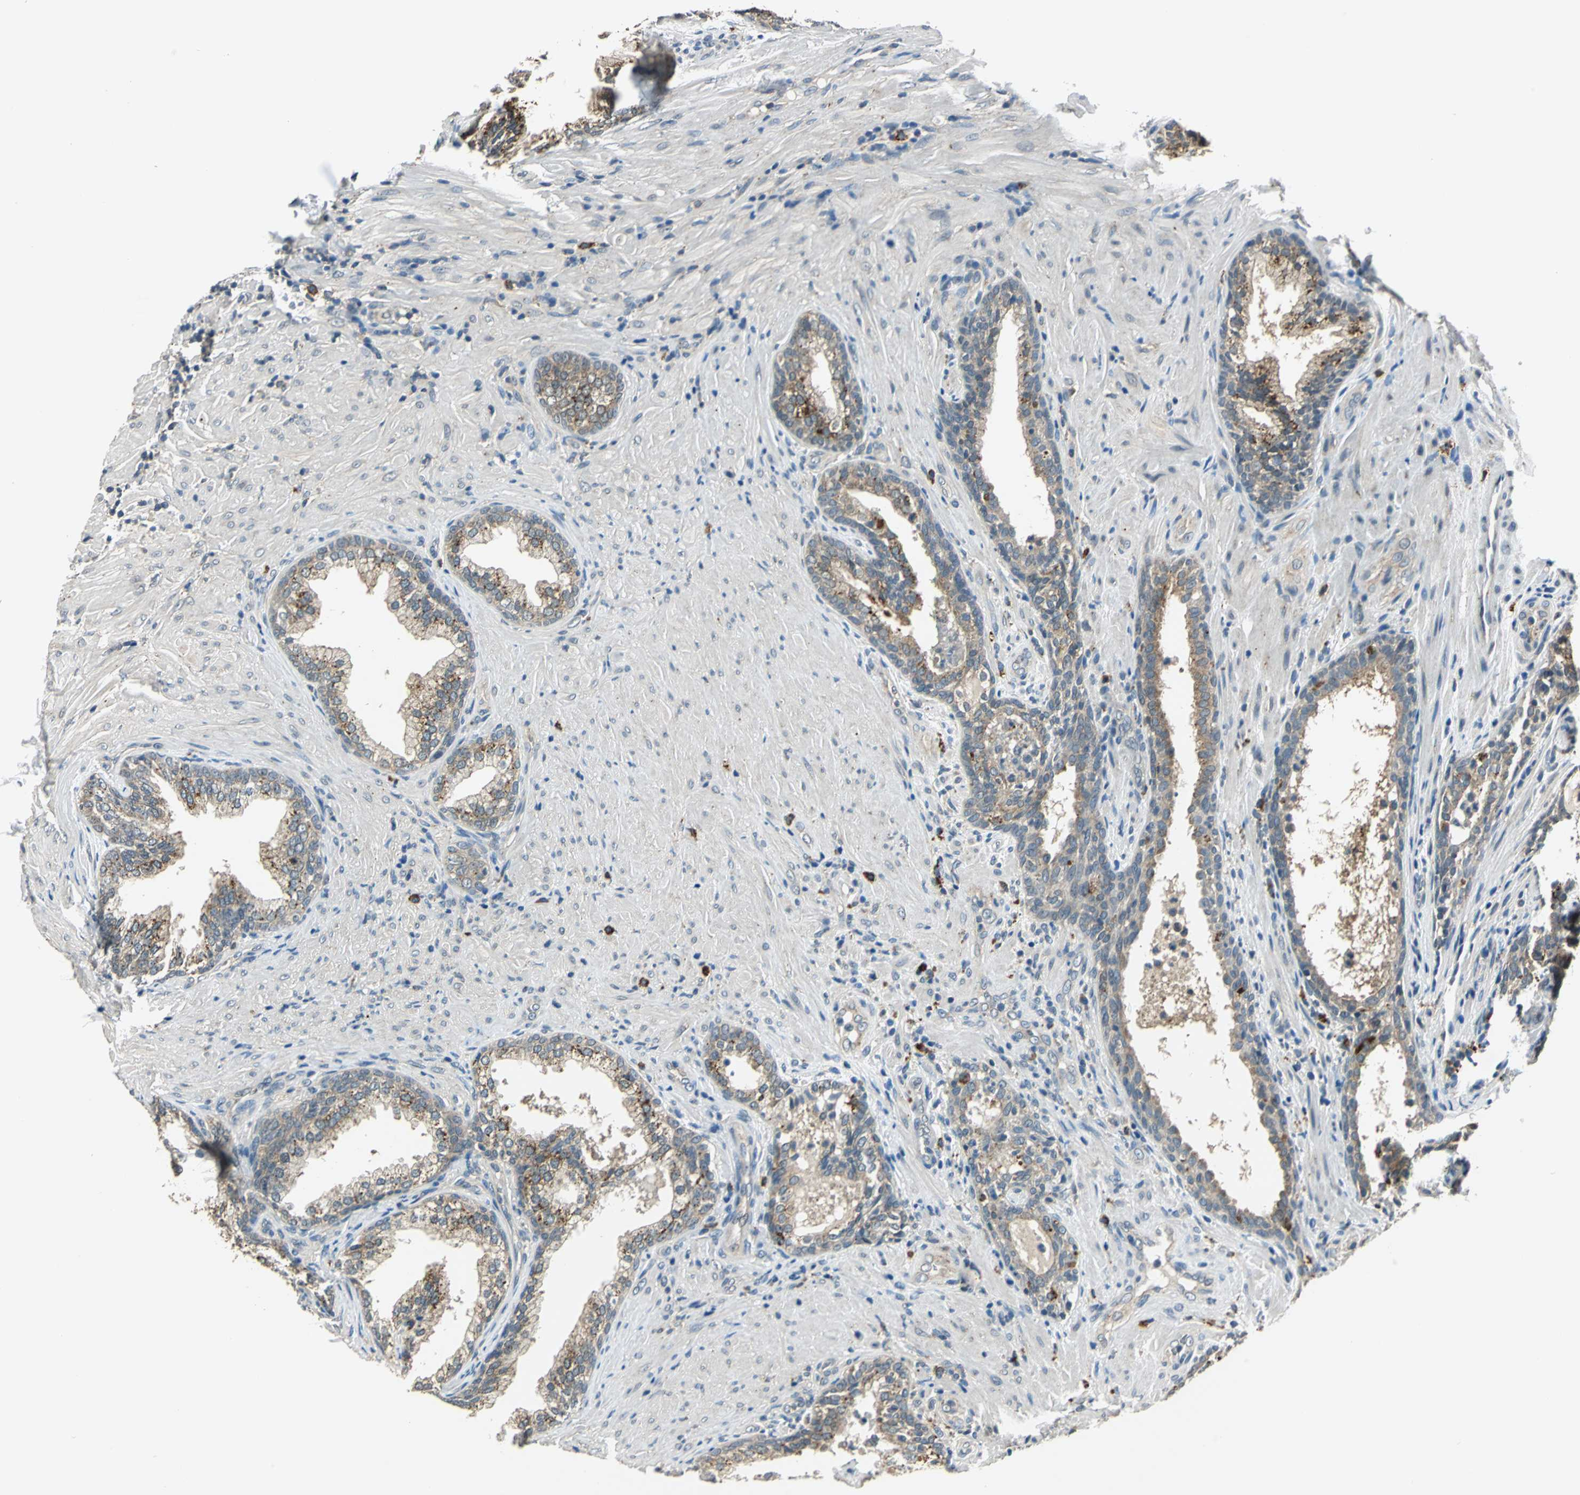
{"staining": {"intensity": "weak", "quantity": "25%-75%", "location": "cytoplasmic/membranous"}, "tissue": "prostate", "cell_type": "Glandular cells", "image_type": "normal", "snomed": [{"axis": "morphology", "description": "Normal tissue, NOS"}, {"axis": "topography", "description": "Prostate"}], "caption": "This photomicrograph displays immunohistochemistry (IHC) staining of normal prostate, with low weak cytoplasmic/membranous staining in approximately 25%-75% of glandular cells.", "gene": "NIT1", "patient": {"sex": "male", "age": 76}}